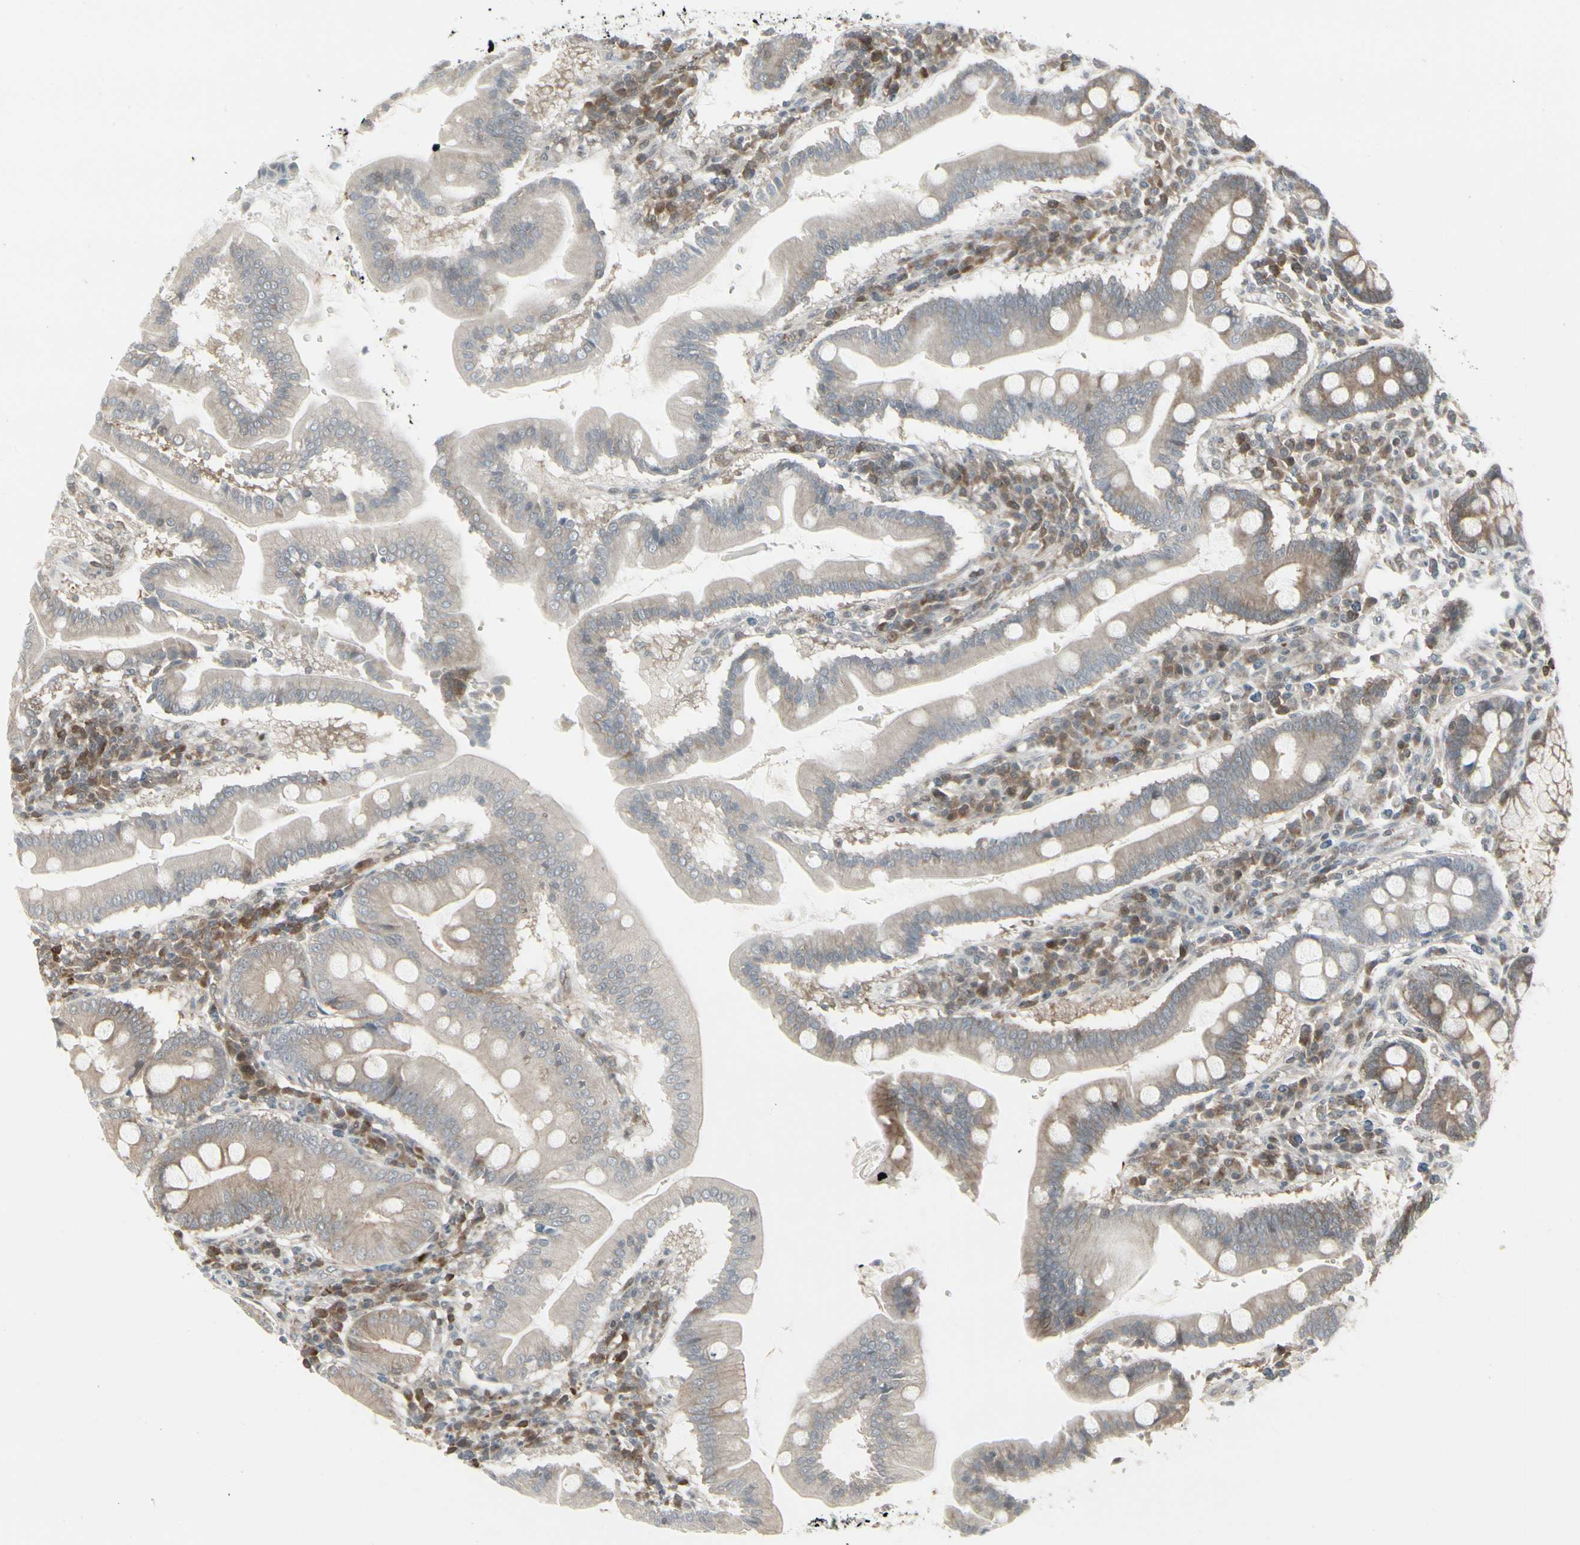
{"staining": {"intensity": "weak", "quantity": ">75%", "location": "cytoplasmic/membranous"}, "tissue": "duodenum", "cell_type": "Glandular cells", "image_type": "normal", "snomed": [{"axis": "morphology", "description": "Normal tissue, NOS"}, {"axis": "topography", "description": "Duodenum"}], "caption": "Approximately >75% of glandular cells in unremarkable human duodenum demonstrate weak cytoplasmic/membranous protein staining as visualized by brown immunohistochemical staining.", "gene": "IGFBP6", "patient": {"sex": "male", "age": 50}}